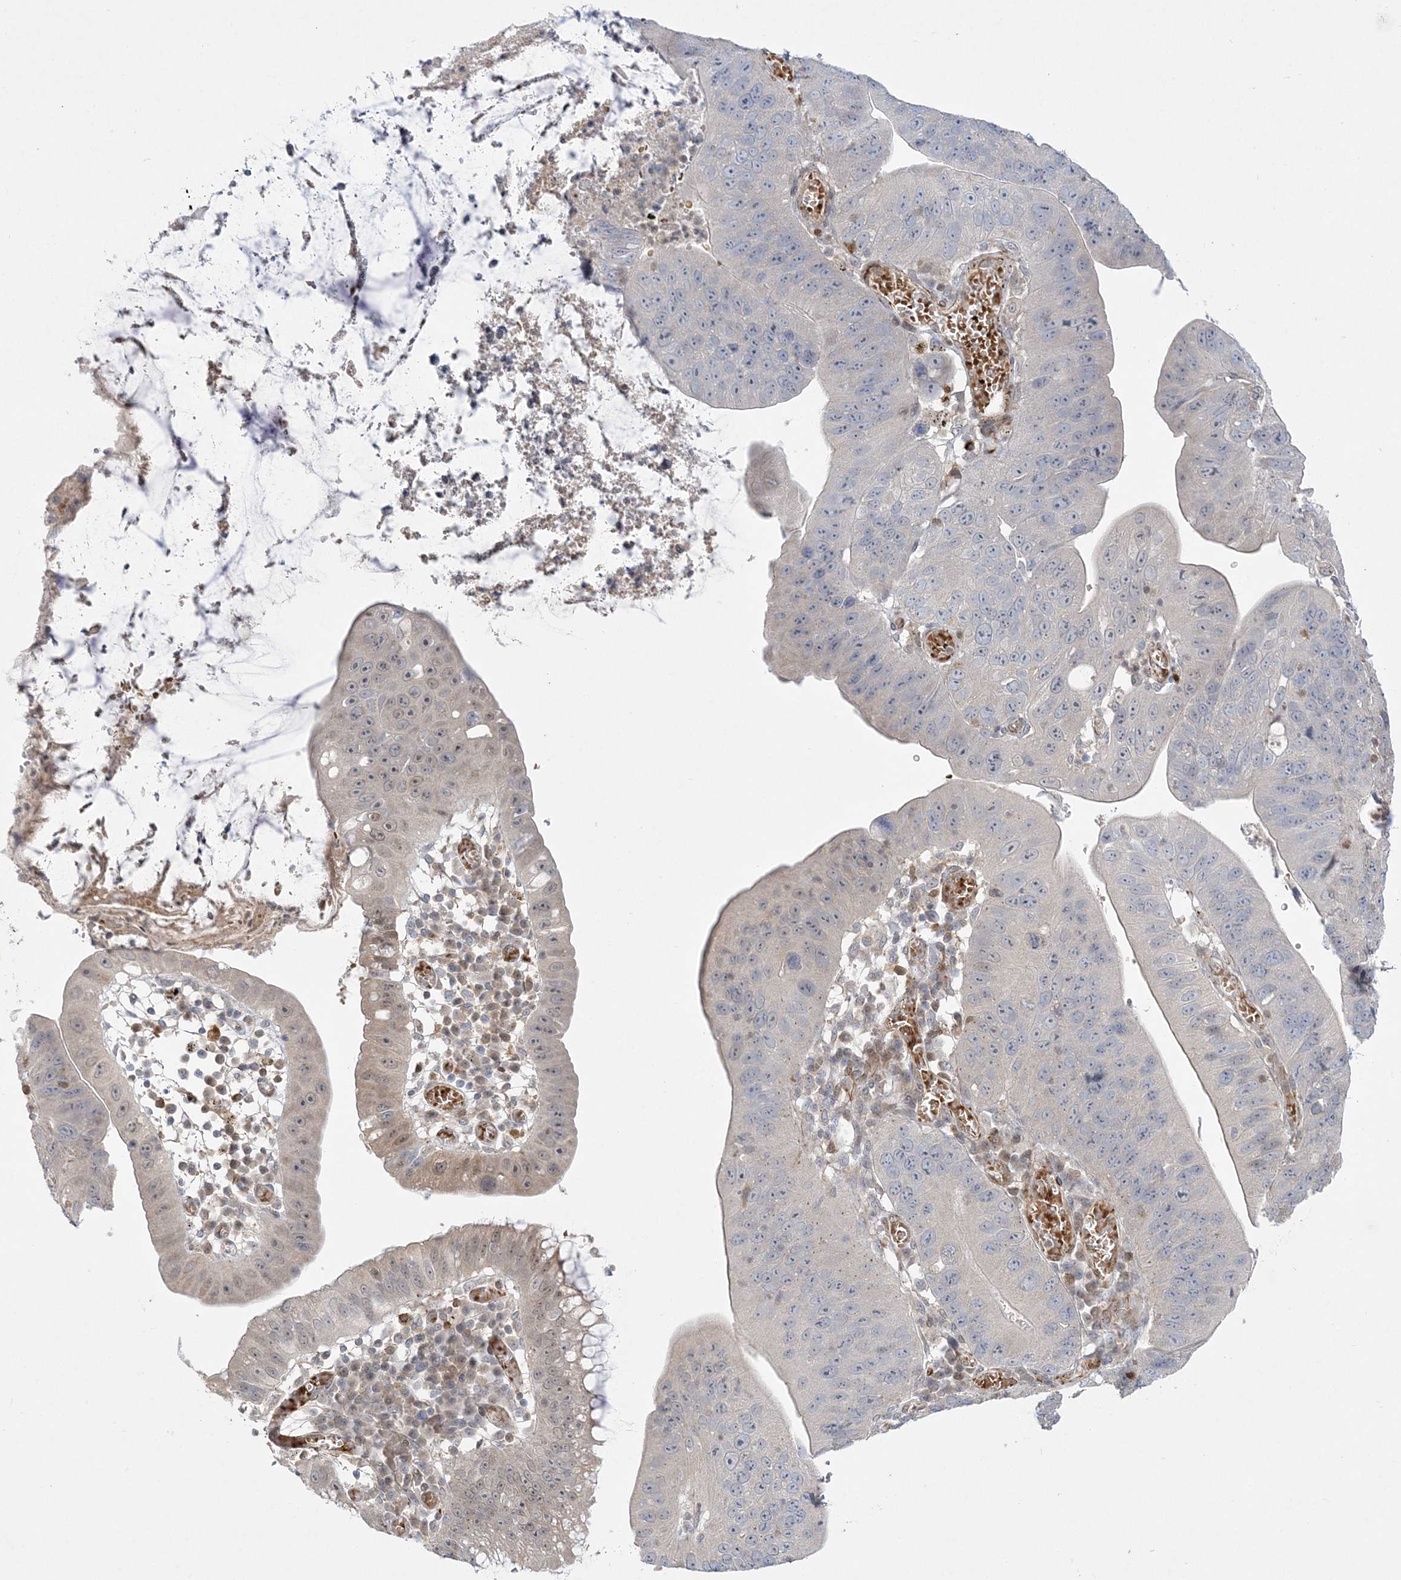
{"staining": {"intensity": "weak", "quantity": "<25%", "location": "cytoplasmic/membranous,nuclear"}, "tissue": "stomach cancer", "cell_type": "Tumor cells", "image_type": "cancer", "snomed": [{"axis": "morphology", "description": "Adenocarcinoma, NOS"}, {"axis": "topography", "description": "Stomach"}], "caption": "This is an immunohistochemistry (IHC) micrograph of human stomach cancer (adenocarcinoma). There is no staining in tumor cells.", "gene": "INPP1", "patient": {"sex": "male", "age": 59}}